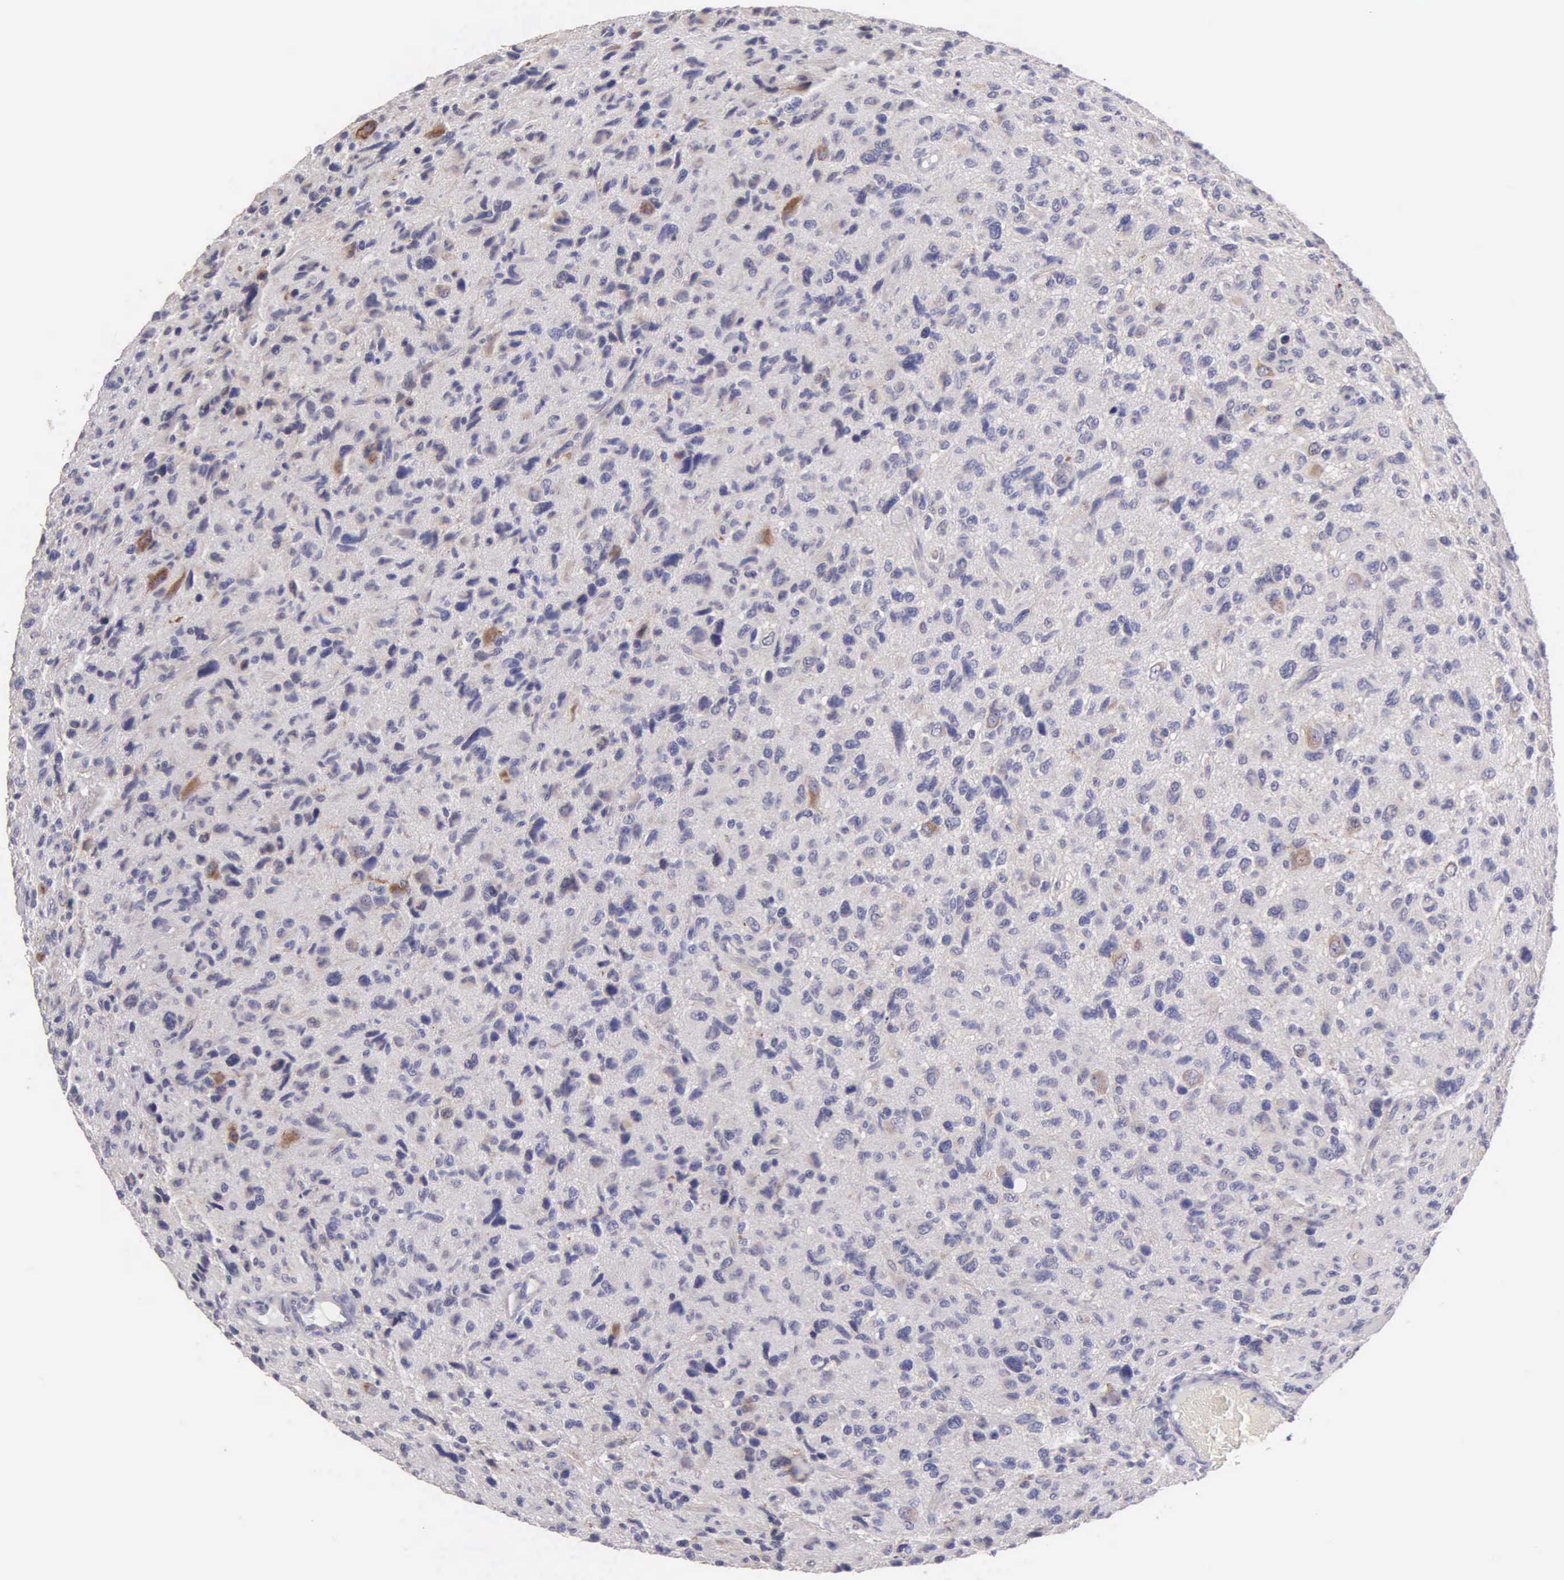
{"staining": {"intensity": "moderate", "quantity": "<25%", "location": "cytoplasmic/membranous"}, "tissue": "glioma", "cell_type": "Tumor cells", "image_type": "cancer", "snomed": [{"axis": "morphology", "description": "Glioma, malignant, High grade"}, {"axis": "topography", "description": "Brain"}], "caption": "The immunohistochemical stain shows moderate cytoplasmic/membranous staining in tumor cells of glioma tissue.", "gene": "APP", "patient": {"sex": "female", "age": 60}}